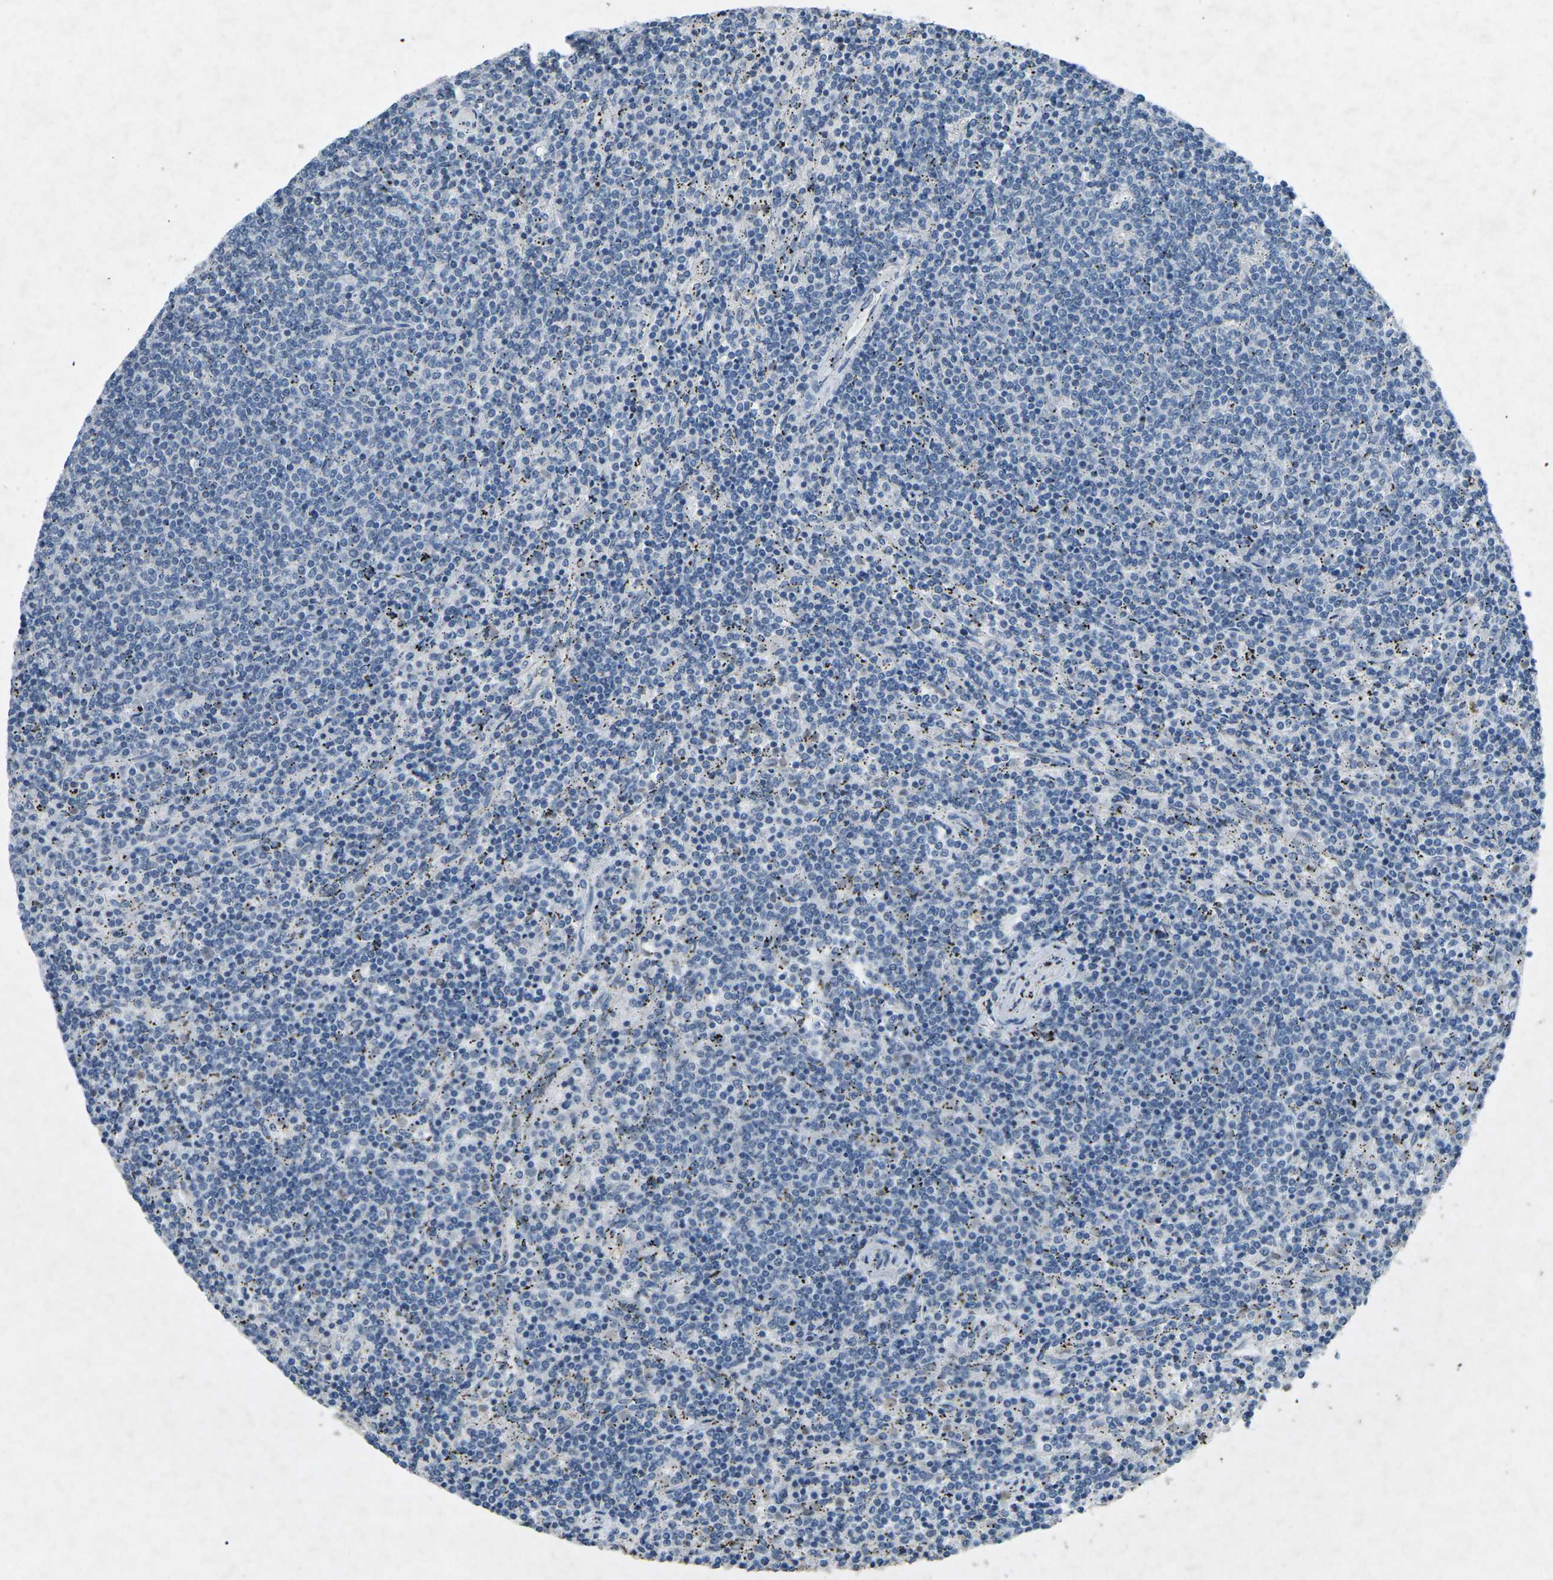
{"staining": {"intensity": "negative", "quantity": "none", "location": "none"}, "tissue": "lymphoma", "cell_type": "Tumor cells", "image_type": "cancer", "snomed": [{"axis": "morphology", "description": "Malignant lymphoma, non-Hodgkin's type, Low grade"}, {"axis": "topography", "description": "Spleen"}], "caption": "An image of lymphoma stained for a protein exhibits no brown staining in tumor cells. Nuclei are stained in blue.", "gene": "A1BG", "patient": {"sex": "female", "age": 50}}